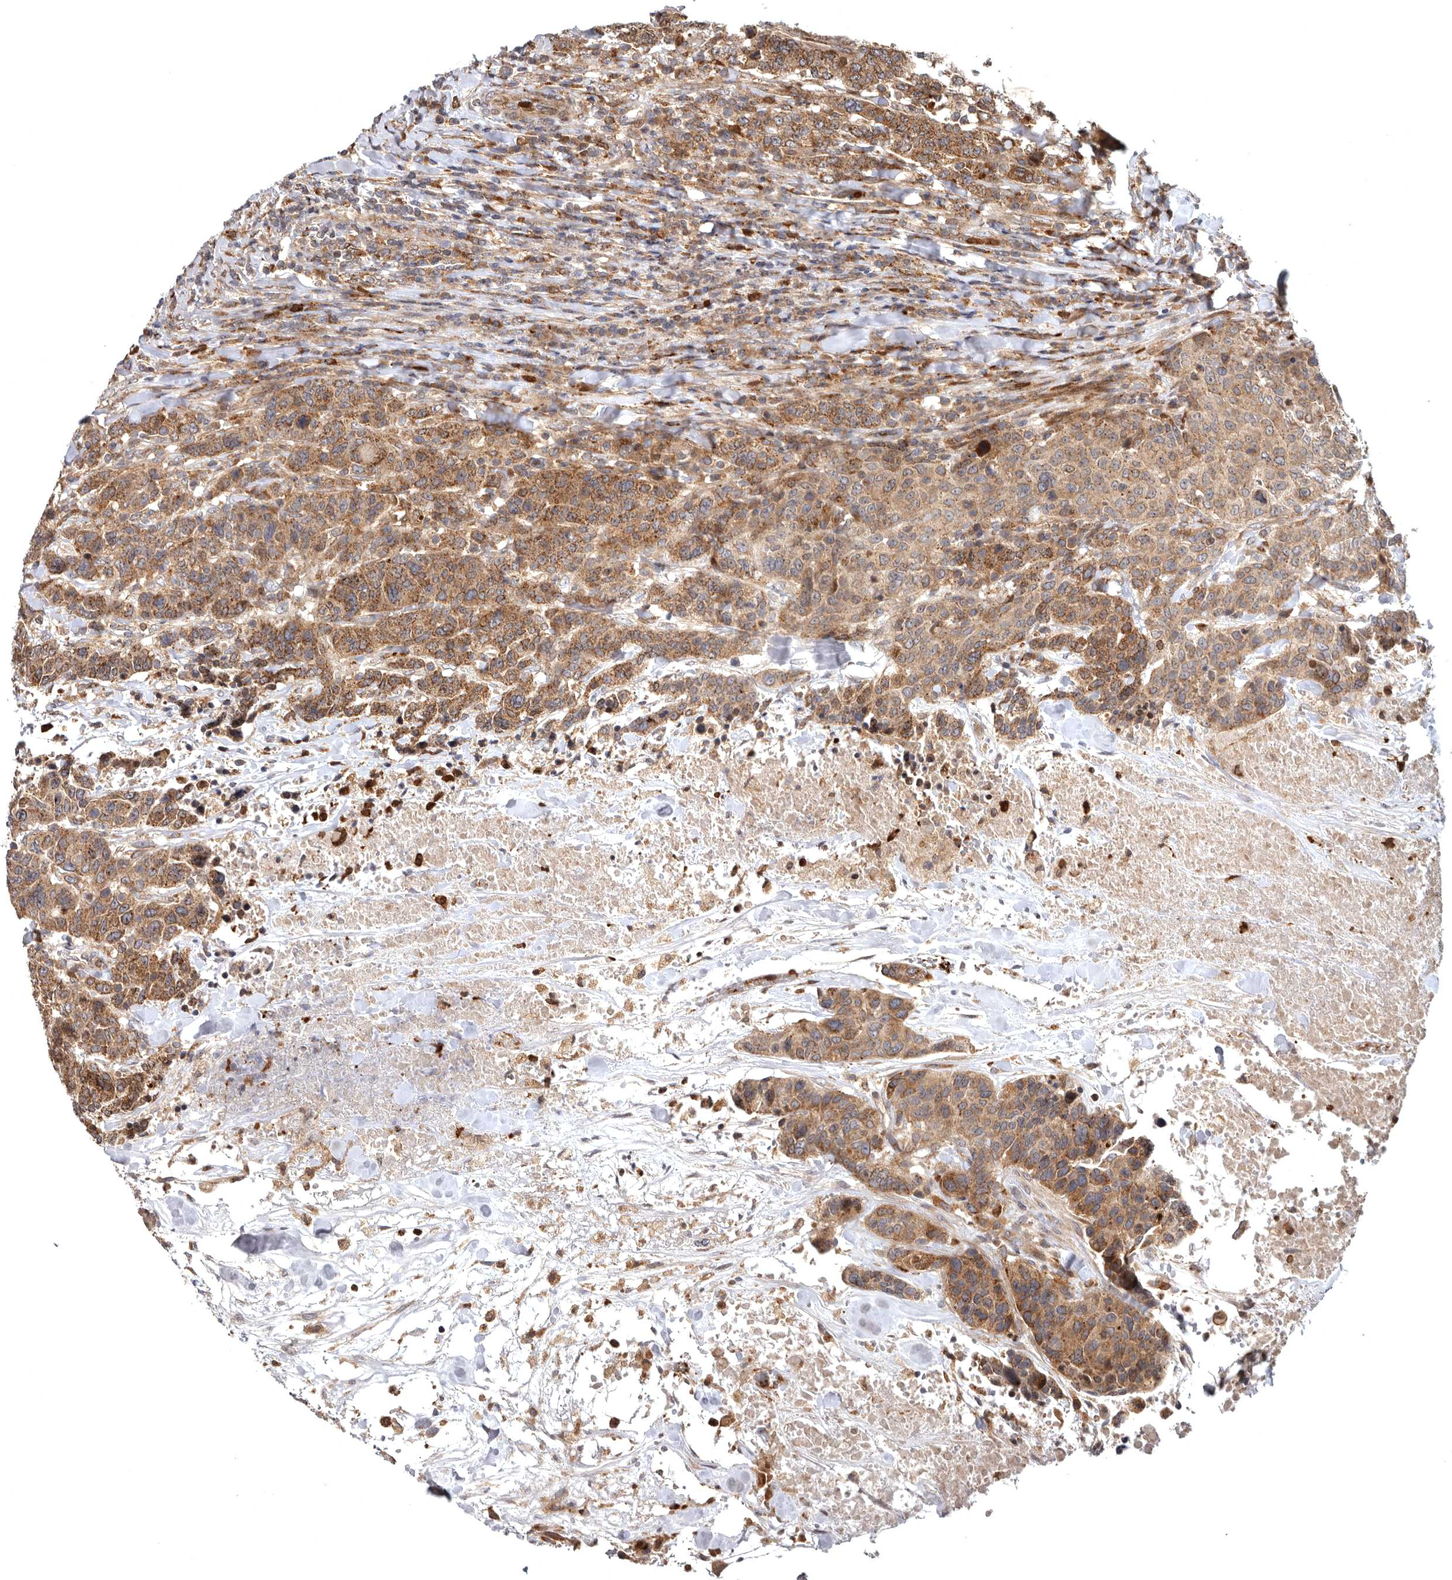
{"staining": {"intensity": "moderate", "quantity": ">75%", "location": "cytoplasmic/membranous"}, "tissue": "breast cancer", "cell_type": "Tumor cells", "image_type": "cancer", "snomed": [{"axis": "morphology", "description": "Duct carcinoma"}, {"axis": "topography", "description": "Breast"}], "caption": "Immunohistochemical staining of human breast cancer displays medium levels of moderate cytoplasmic/membranous positivity in approximately >75% of tumor cells.", "gene": "FGFR4", "patient": {"sex": "female", "age": 37}}